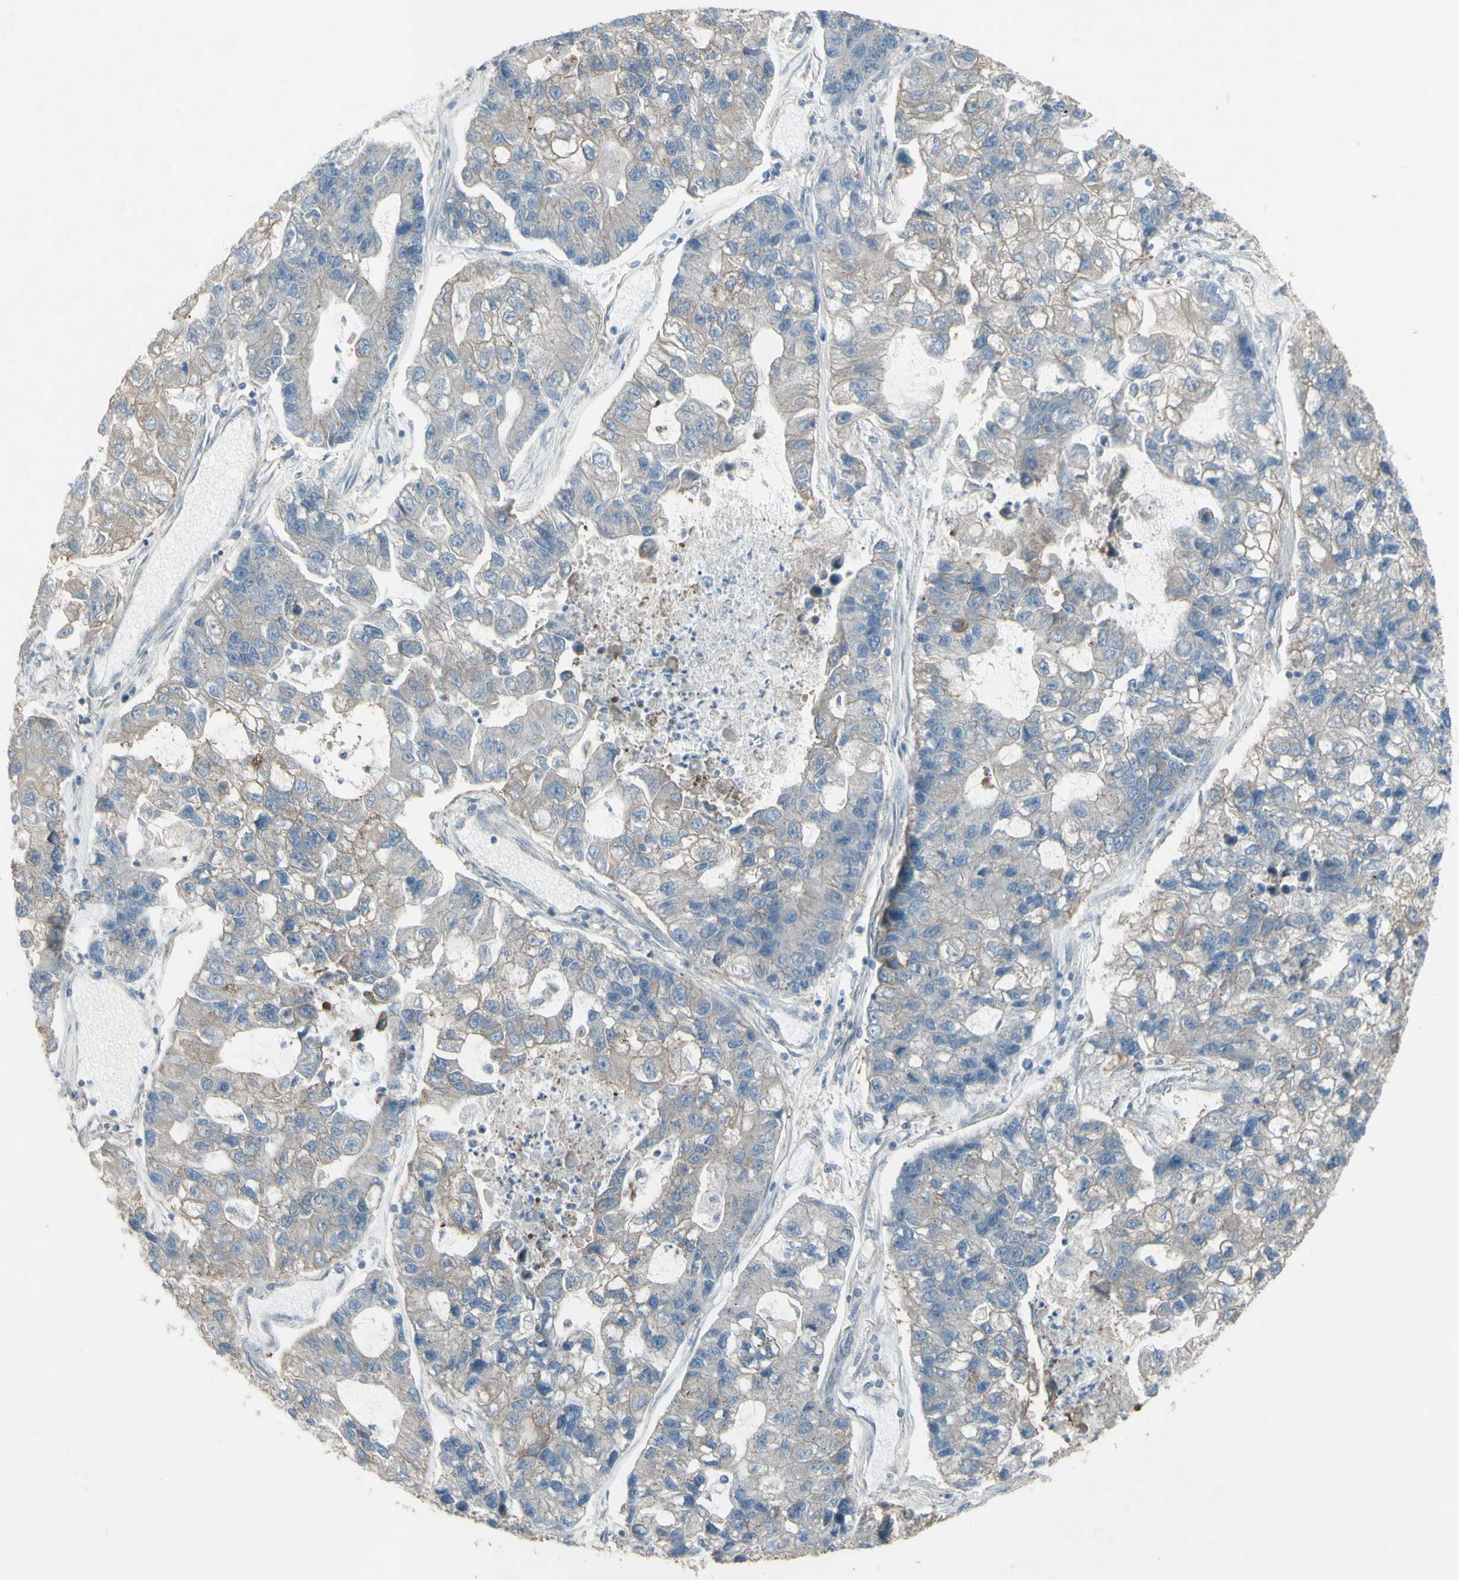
{"staining": {"intensity": "weak", "quantity": ">75%", "location": "cytoplasmic/membranous"}, "tissue": "lung cancer", "cell_type": "Tumor cells", "image_type": "cancer", "snomed": [{"axis": "morphology", "description": "Adenocarcinoma, NOS"}, {"axis": "topography", "description": "Lung"}], "caption": "A low amount of weak cytoplasmic/membranous expression is seen in approximately >75% of tumor cells in adenocarcinoma (lung) tissue. (Stains: DAB in brown, nuclei in blue, Microscopy: brightfield microscopy at high magnification).", "gene": "FXYD3", "patient": {"sex": "female", "age": 51}}